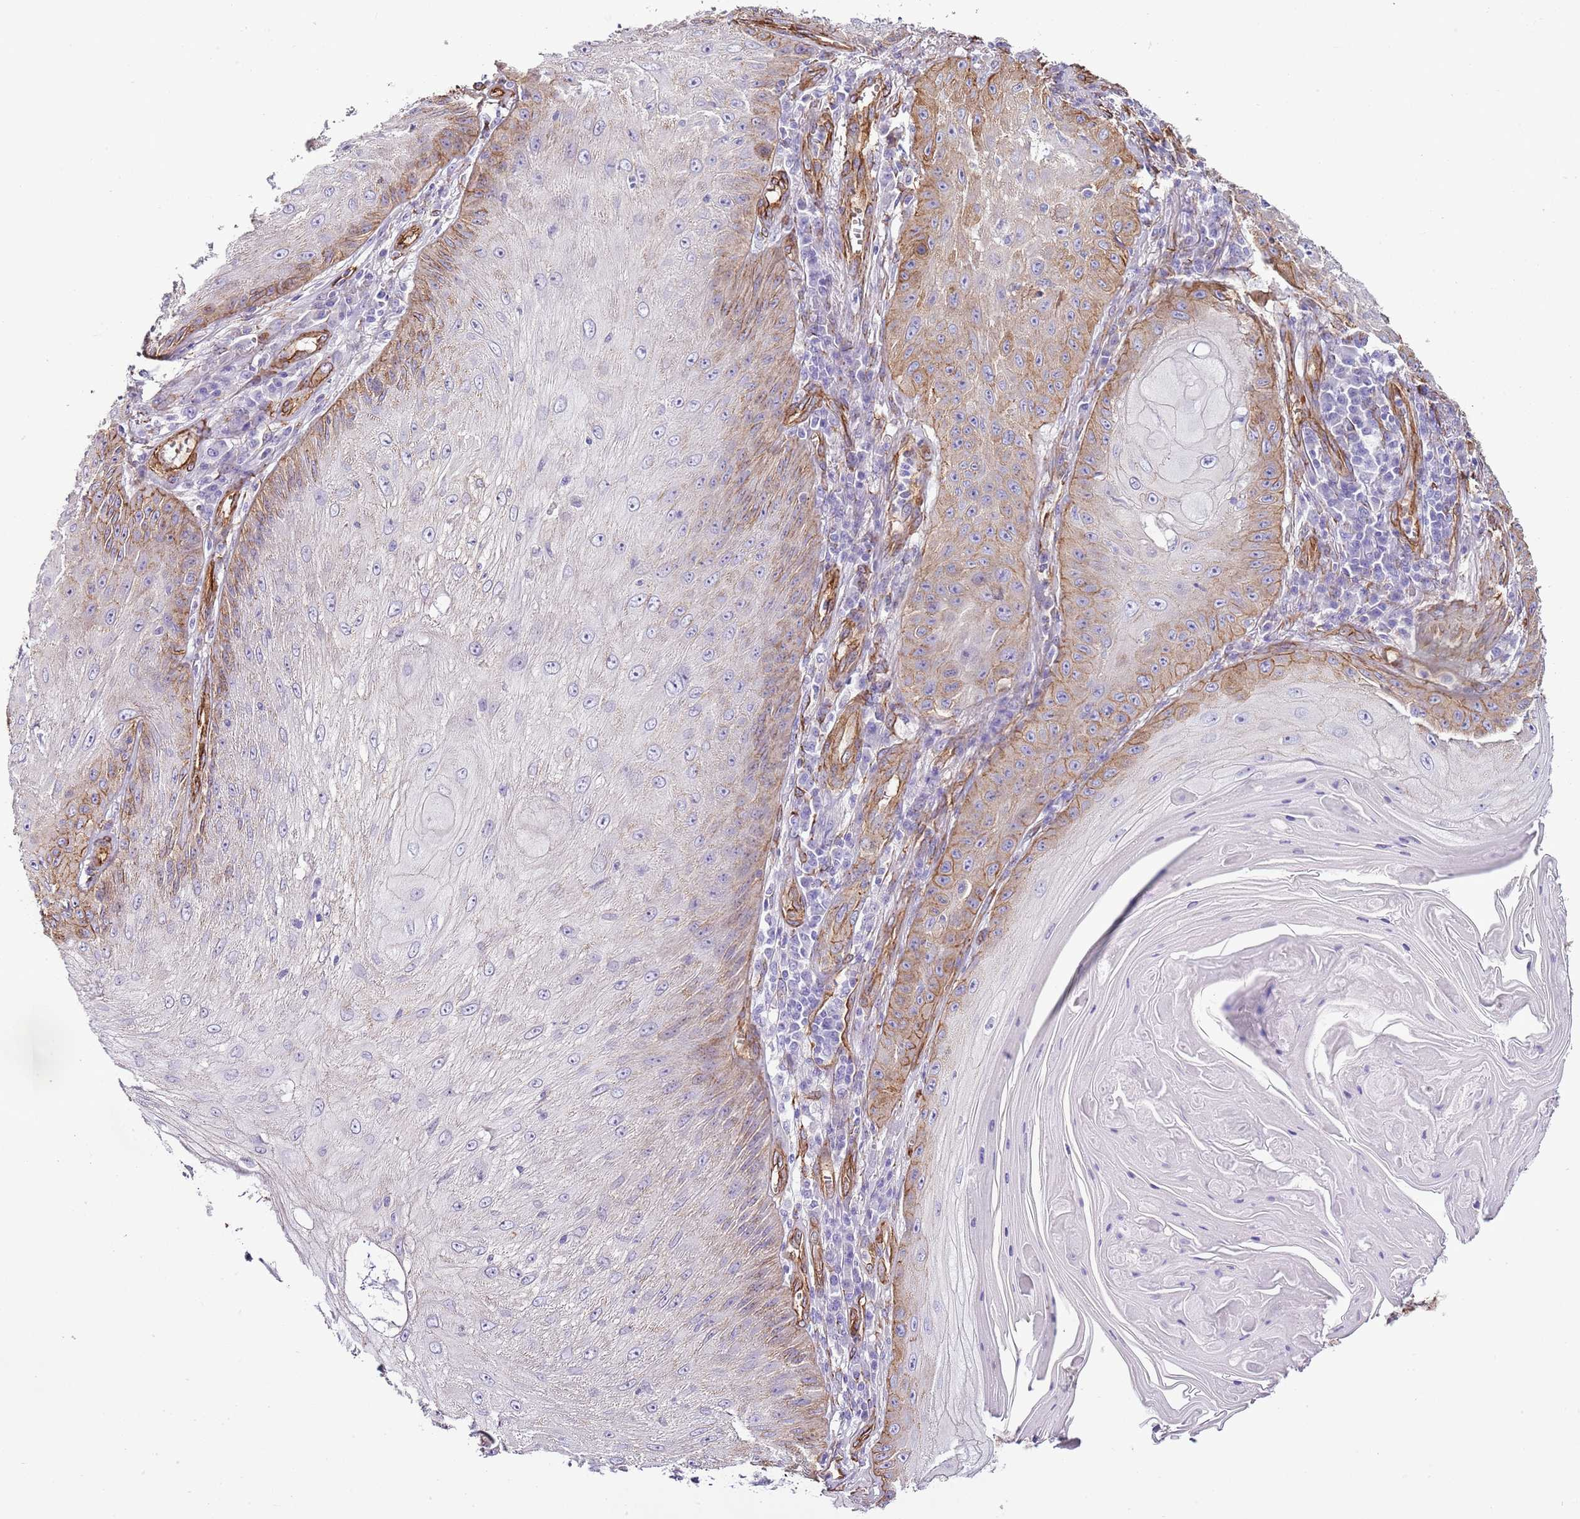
{"staining": {"intensity": "moderate", "quantity": "<25%", "location": "cytoplasmic/membranous"}, "tissue": "skin cancer", "cell_type": "Tumor cells", "image_type": "cancer", "snomed": [{"axis": "morphology", "description": "Squamous cell carcinoma, NOS"}, {"axis": "topography", "description": "Skin"}], "caption": "Immunohistochemistry (IHC) (DAB) staining of human squamous cell carcinoma (skin) displays moderate cytoplasmic/membranous protein expression in about <25% of tumor cells. (Stains: DAB (3,3'-diaminobenzidine) in brown, nuclei in blue, Microscopy: brightfield microscopy at high magnification).", "gene": "CTDSPL", "patient": {"sex": "male", "age": 70}}